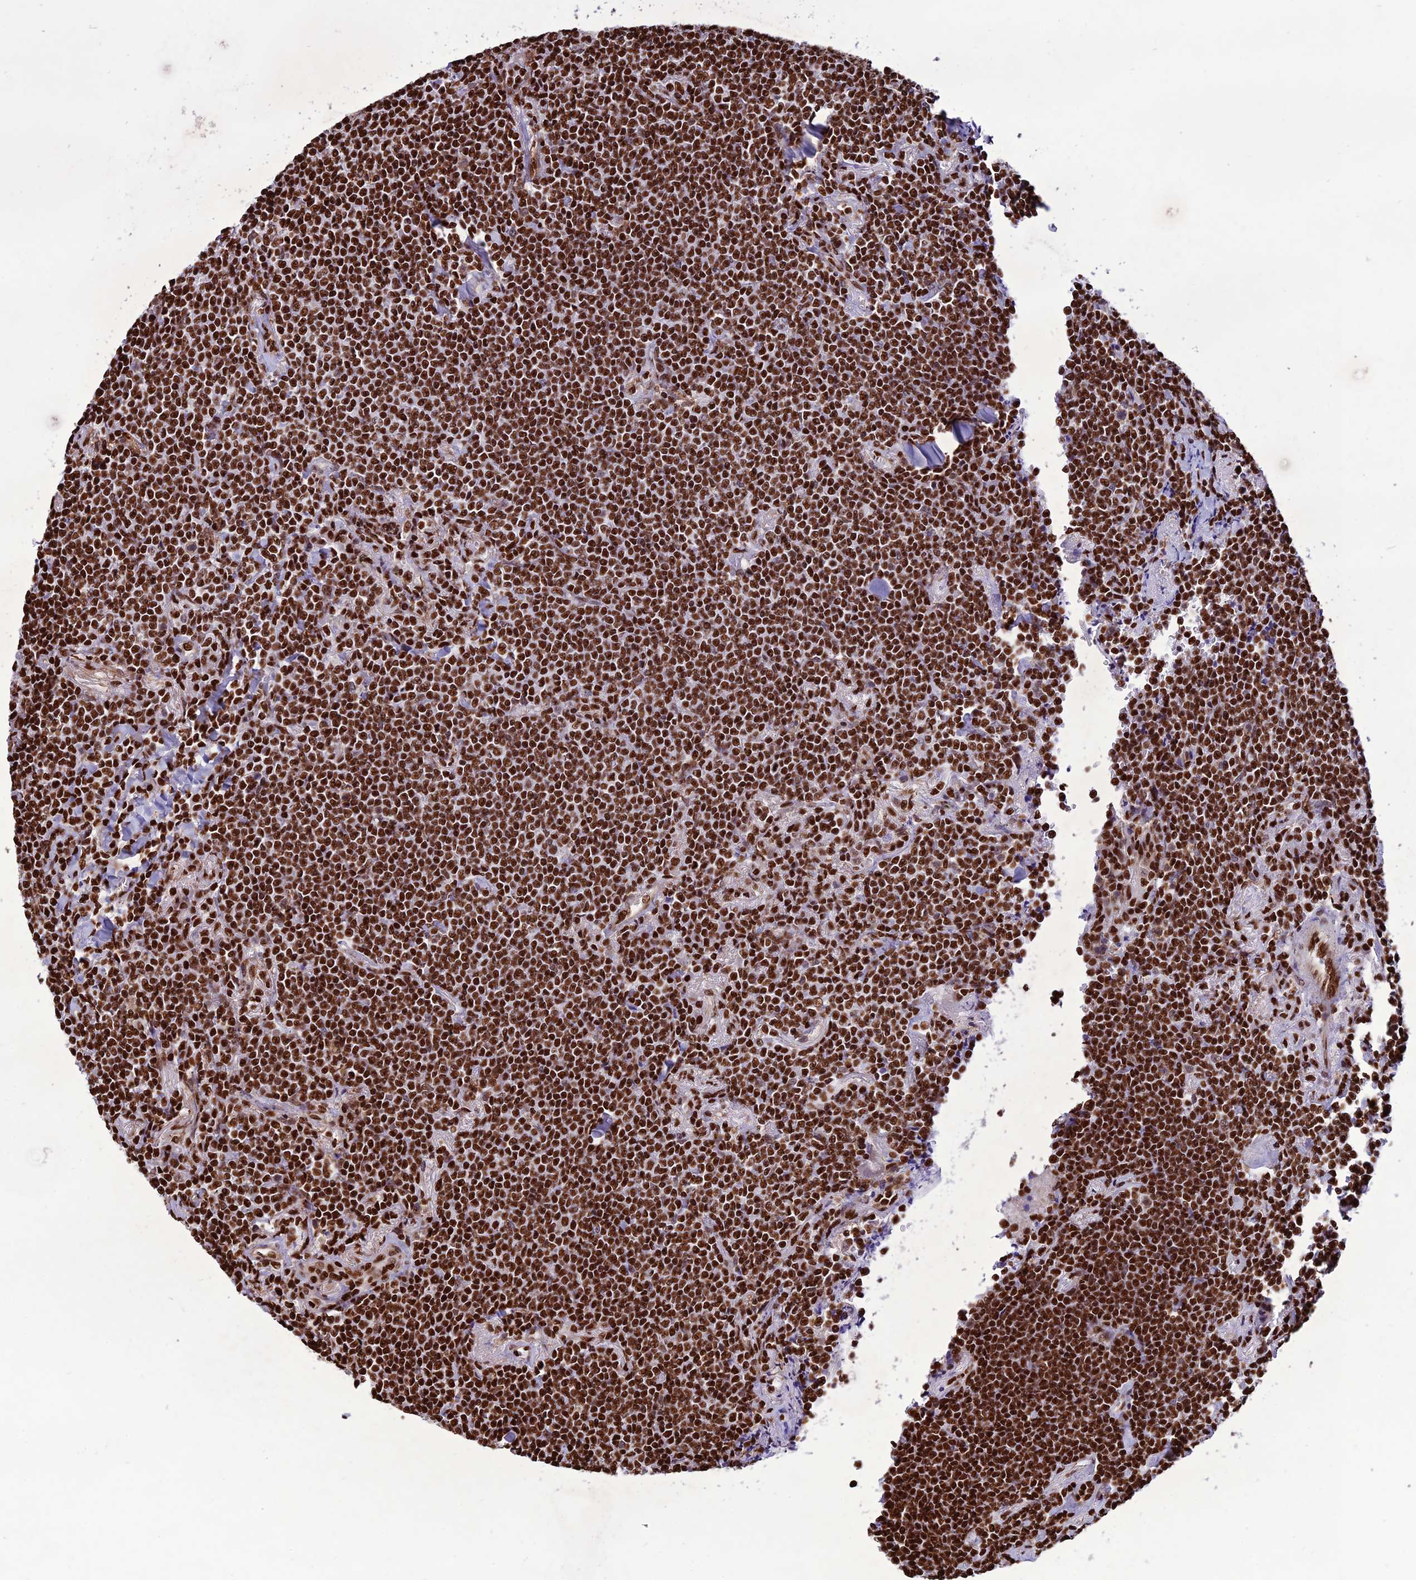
{"staining": {"intensity": "strong", "quantity": ">75%", "location": "nuclear"}, "tissue": "lymphoma", "cell_type": "Tumor cells", "image_type": "cancer", "snomed": [{"axis": "morphology", "description": "Malignant lymphoma, non-Hodgkin's type, Low grade"}, {"axis": "topography", "description": "Lung"}], "caption": "Malignant lymphoma, non-Hodgkin's type (low-grade) stained with immunohistochemistry (IHC) demonstrates strong nuclear staining in approximately >75% of tumor cells.", "gene": "INO80E", "patient": {"sex": "female", "age": 71}}